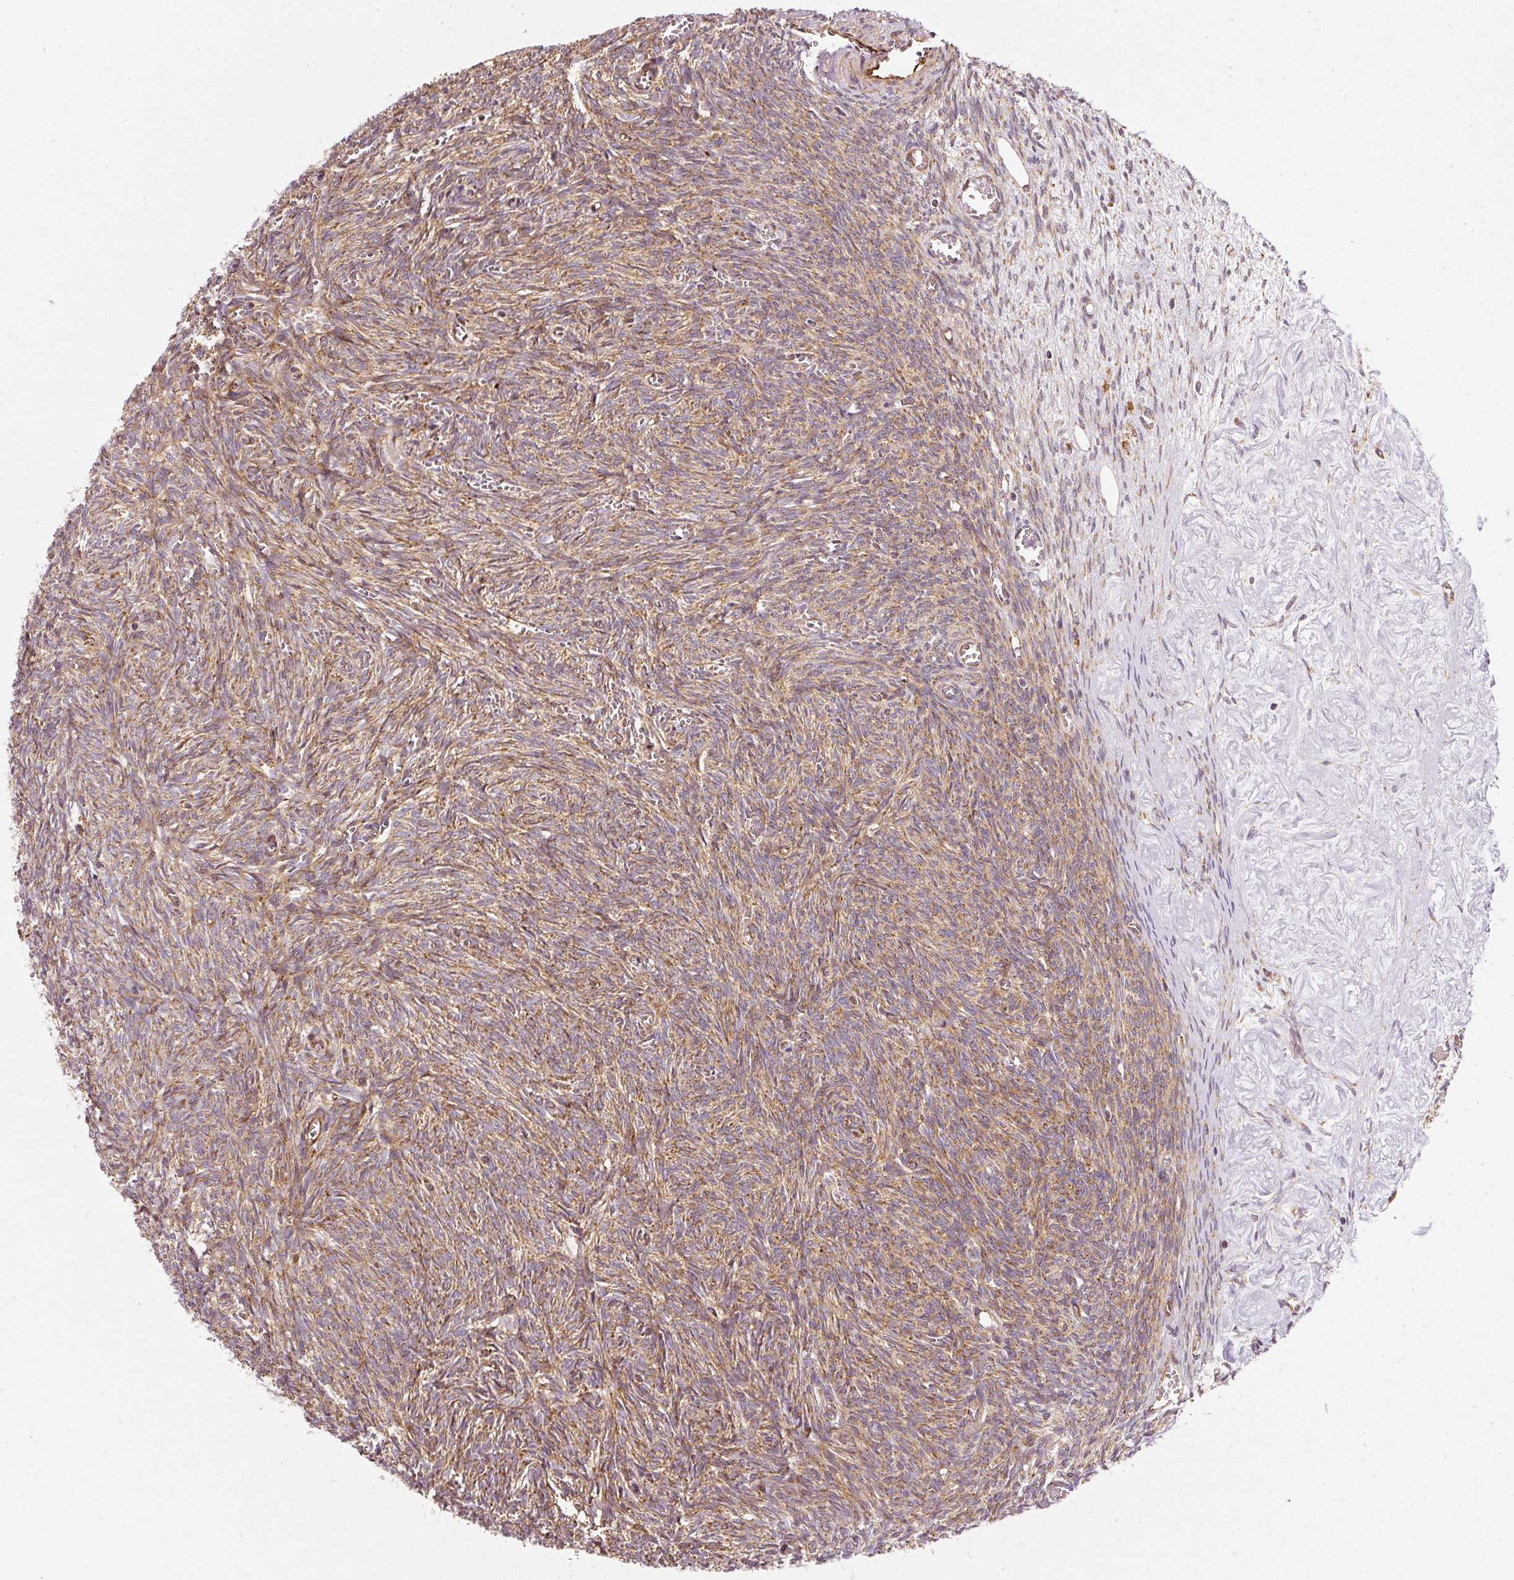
{"staining": {"intensity": "strong", "quantity": ">75%", "location": "cytoplasmic/membranous"}, "tissue": "ovary", "cell_type": "Follicle cells", "image_type": "normal", "snomed": [{"axis": "morphology", "description": "Normal tissue, NOS"}, {"axis": "topography", "description": "Ovary"}], "caption": "Immunohistochemistry (IHC) of benign ovary demonstrates high levels of strong cytoplasmic/membranous staining in about >75% of follicle cells.", "gene": "ISCU", "patient": {"sex": "female", "age": 67}}